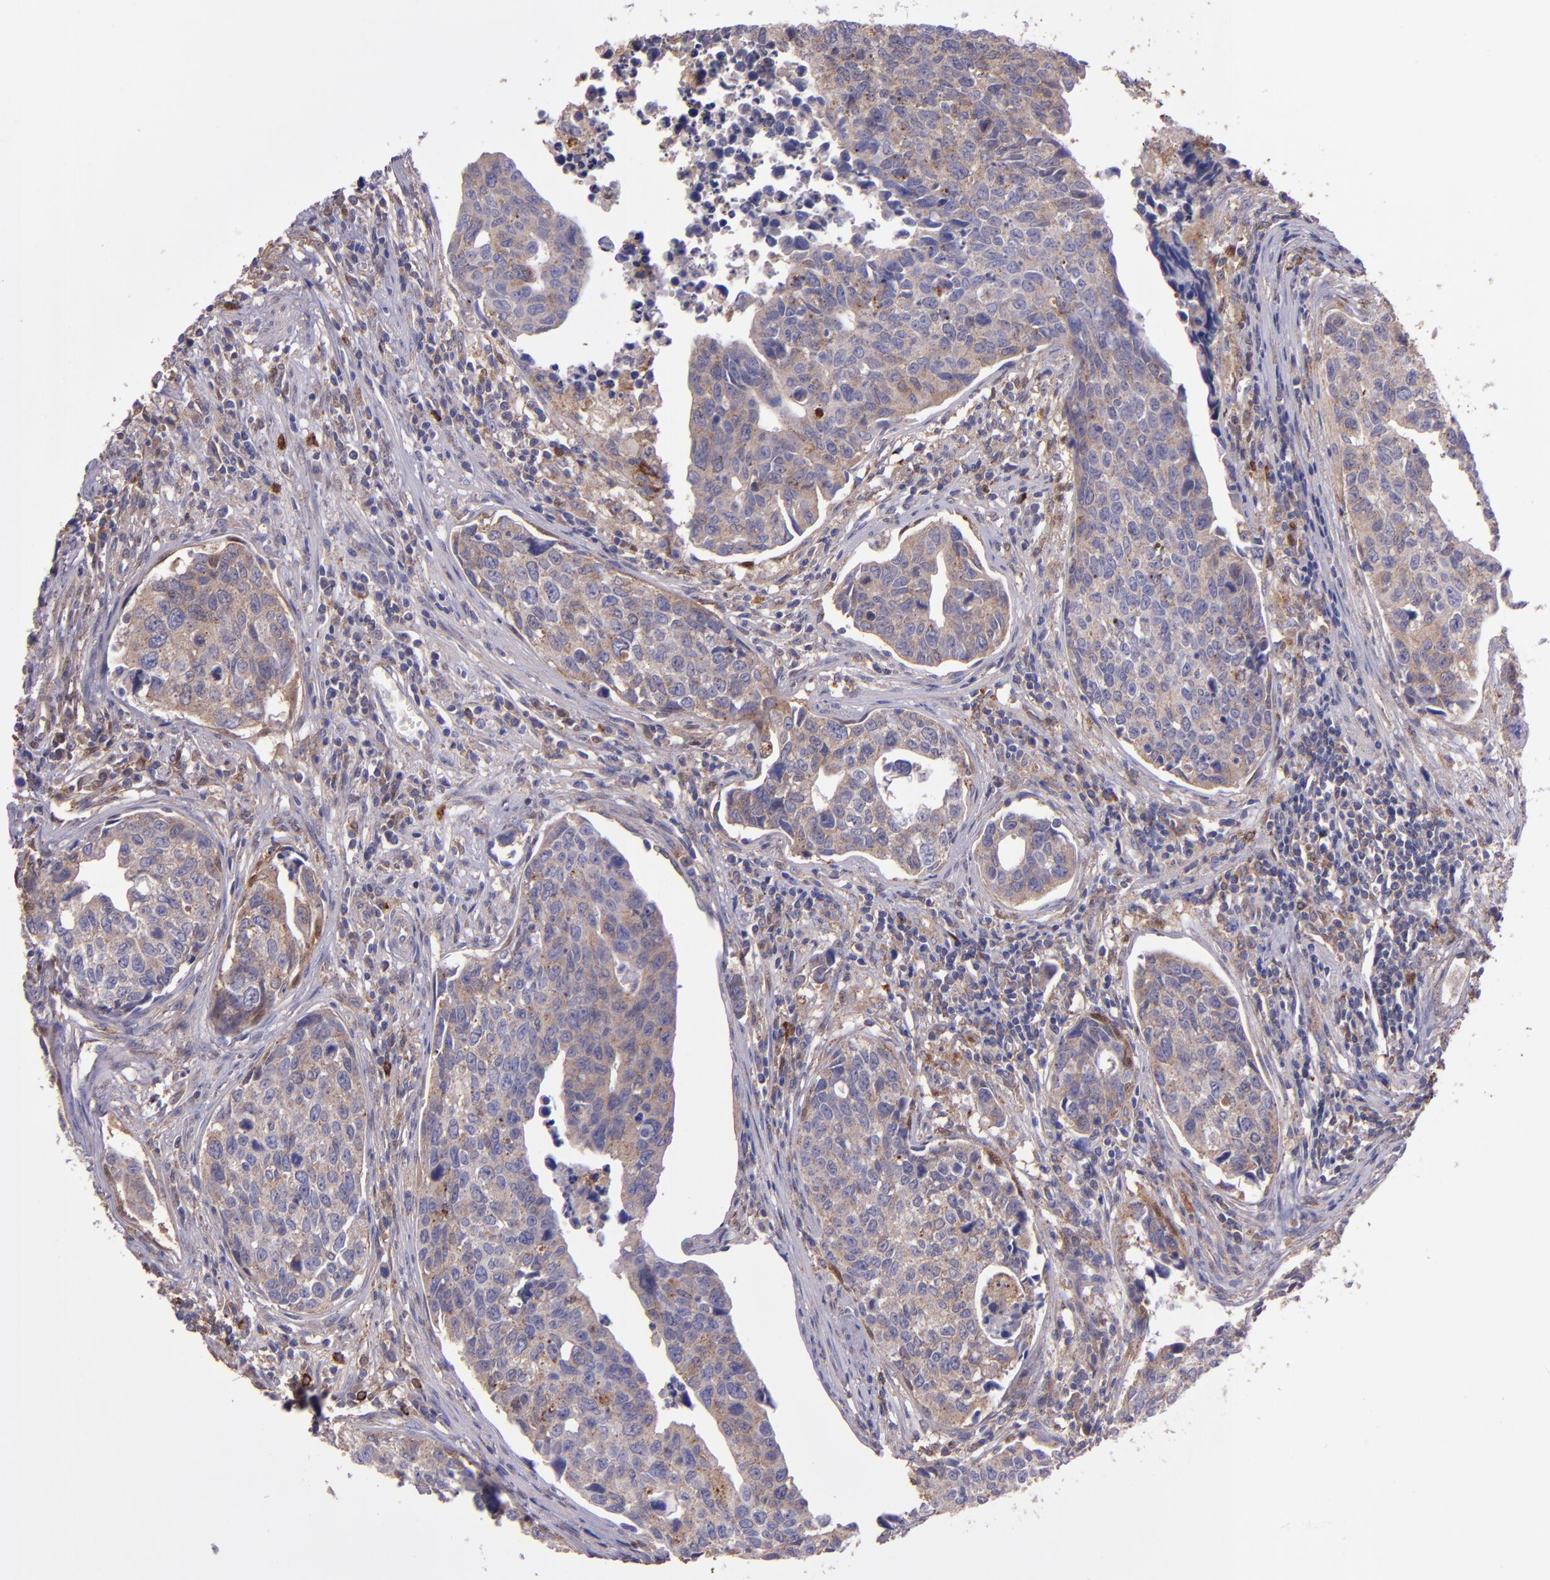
{"staining": {"intensity": "weak", "quantity": ">75%", "location": "cytoplasmic/membranous"}, "tissue": "urothelial cancer", "cell_type": "Tumor cells", "image_type": "cancer", "snomed": [{"axis": "morphology", "description": "Urothelial carcinoma, High grade"}, {"axis": "topography", "description": "Urinary bladder"}], "caption": "Brown immunohistochemical staining in urothelial cancer demonstrates weak cytoplasmic/membranous staining in approximately >75% of tumor cells.", "gene": "WASHC1", "patient": {"sex": "male", "age": 81}}